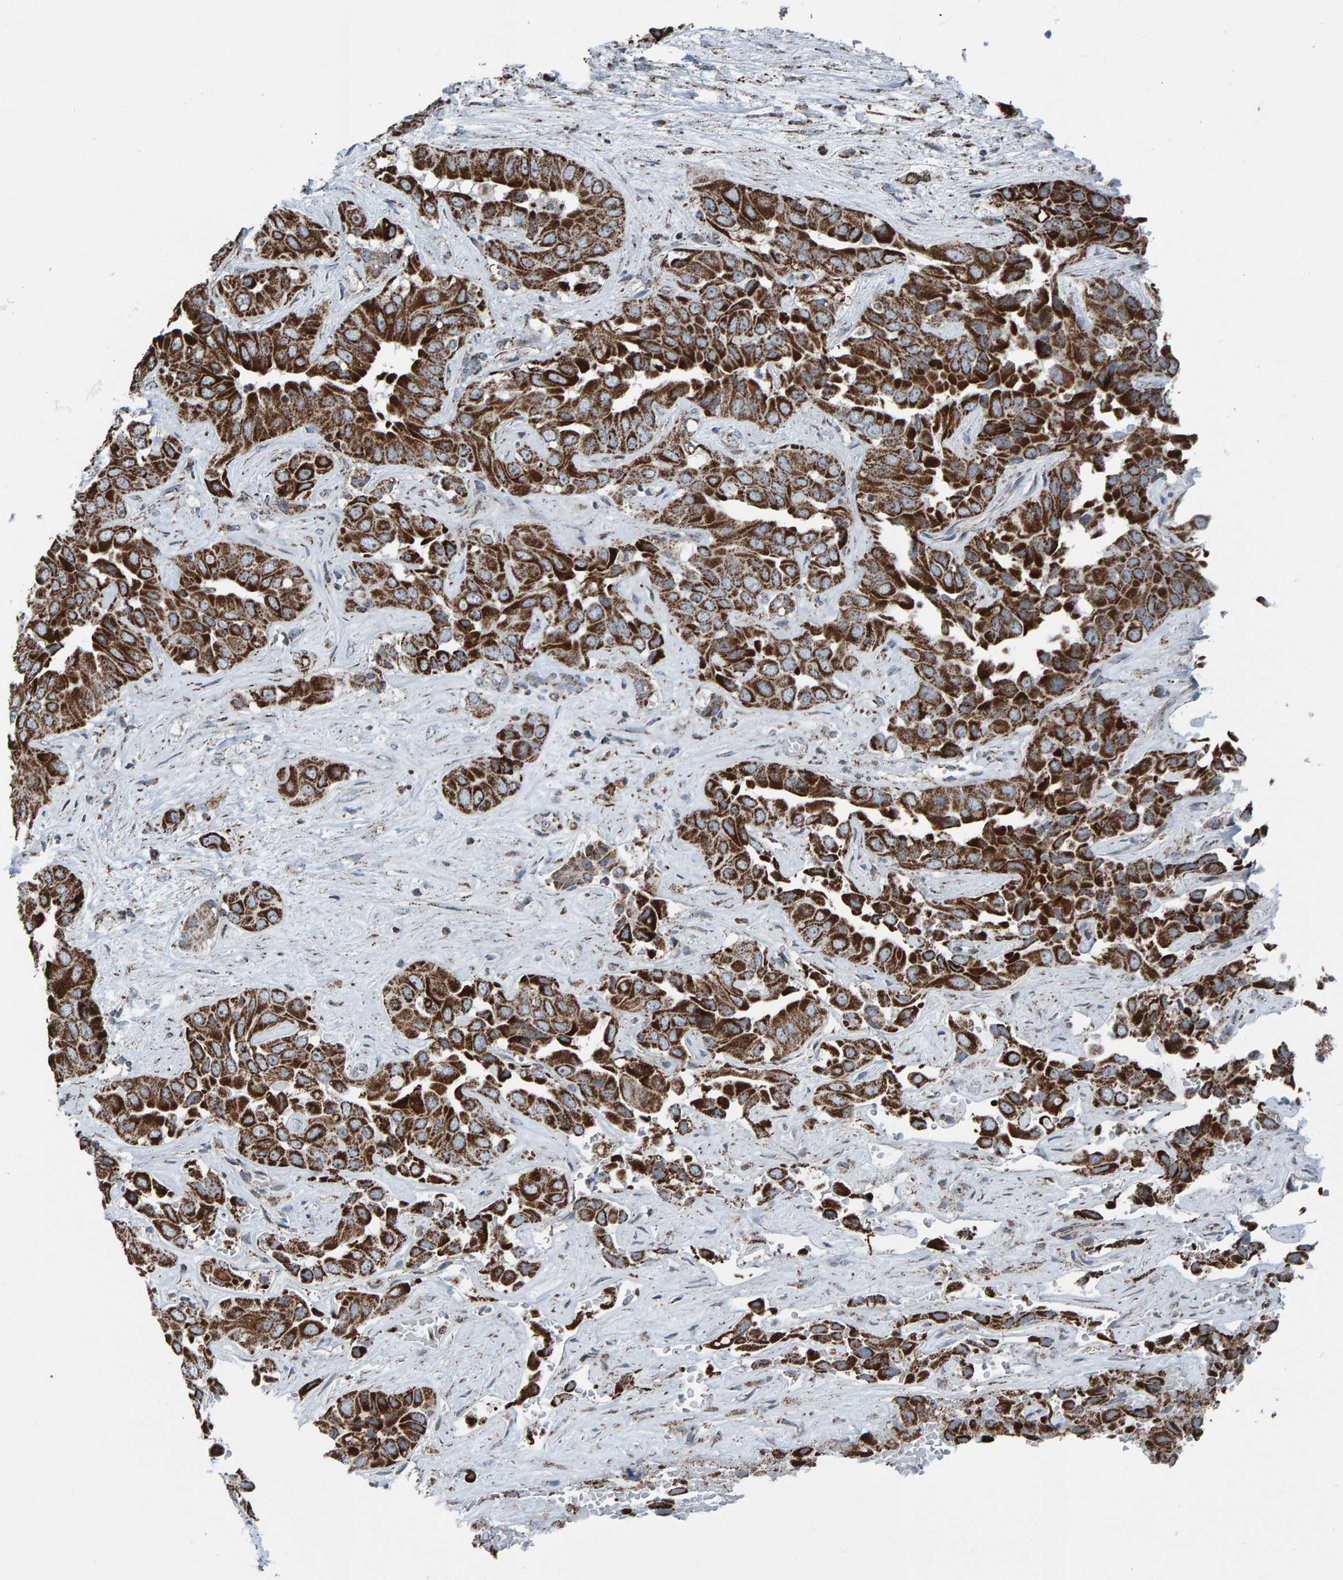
{"staining": {"intensity": "strong", "quantity": ">75%", "location": "cytoplasmic/membranous"}, "tissue": "liver cancer", "cell_type": "Tumor cells", "image_type": "cancer", "snomed": [{"axis": "morphology", "description": "Cholangiocarcinoma"}, {"axis": "topography", "description": "Liver"}], "caption": "Liver cancer stained with immunohistochemistry (IHC) reveals strong cytoplasmic/membranous expression in approximately >75% of tumor cells.", "gene": "ZNF48", "patient": {"sex": "female", "age": 52}}